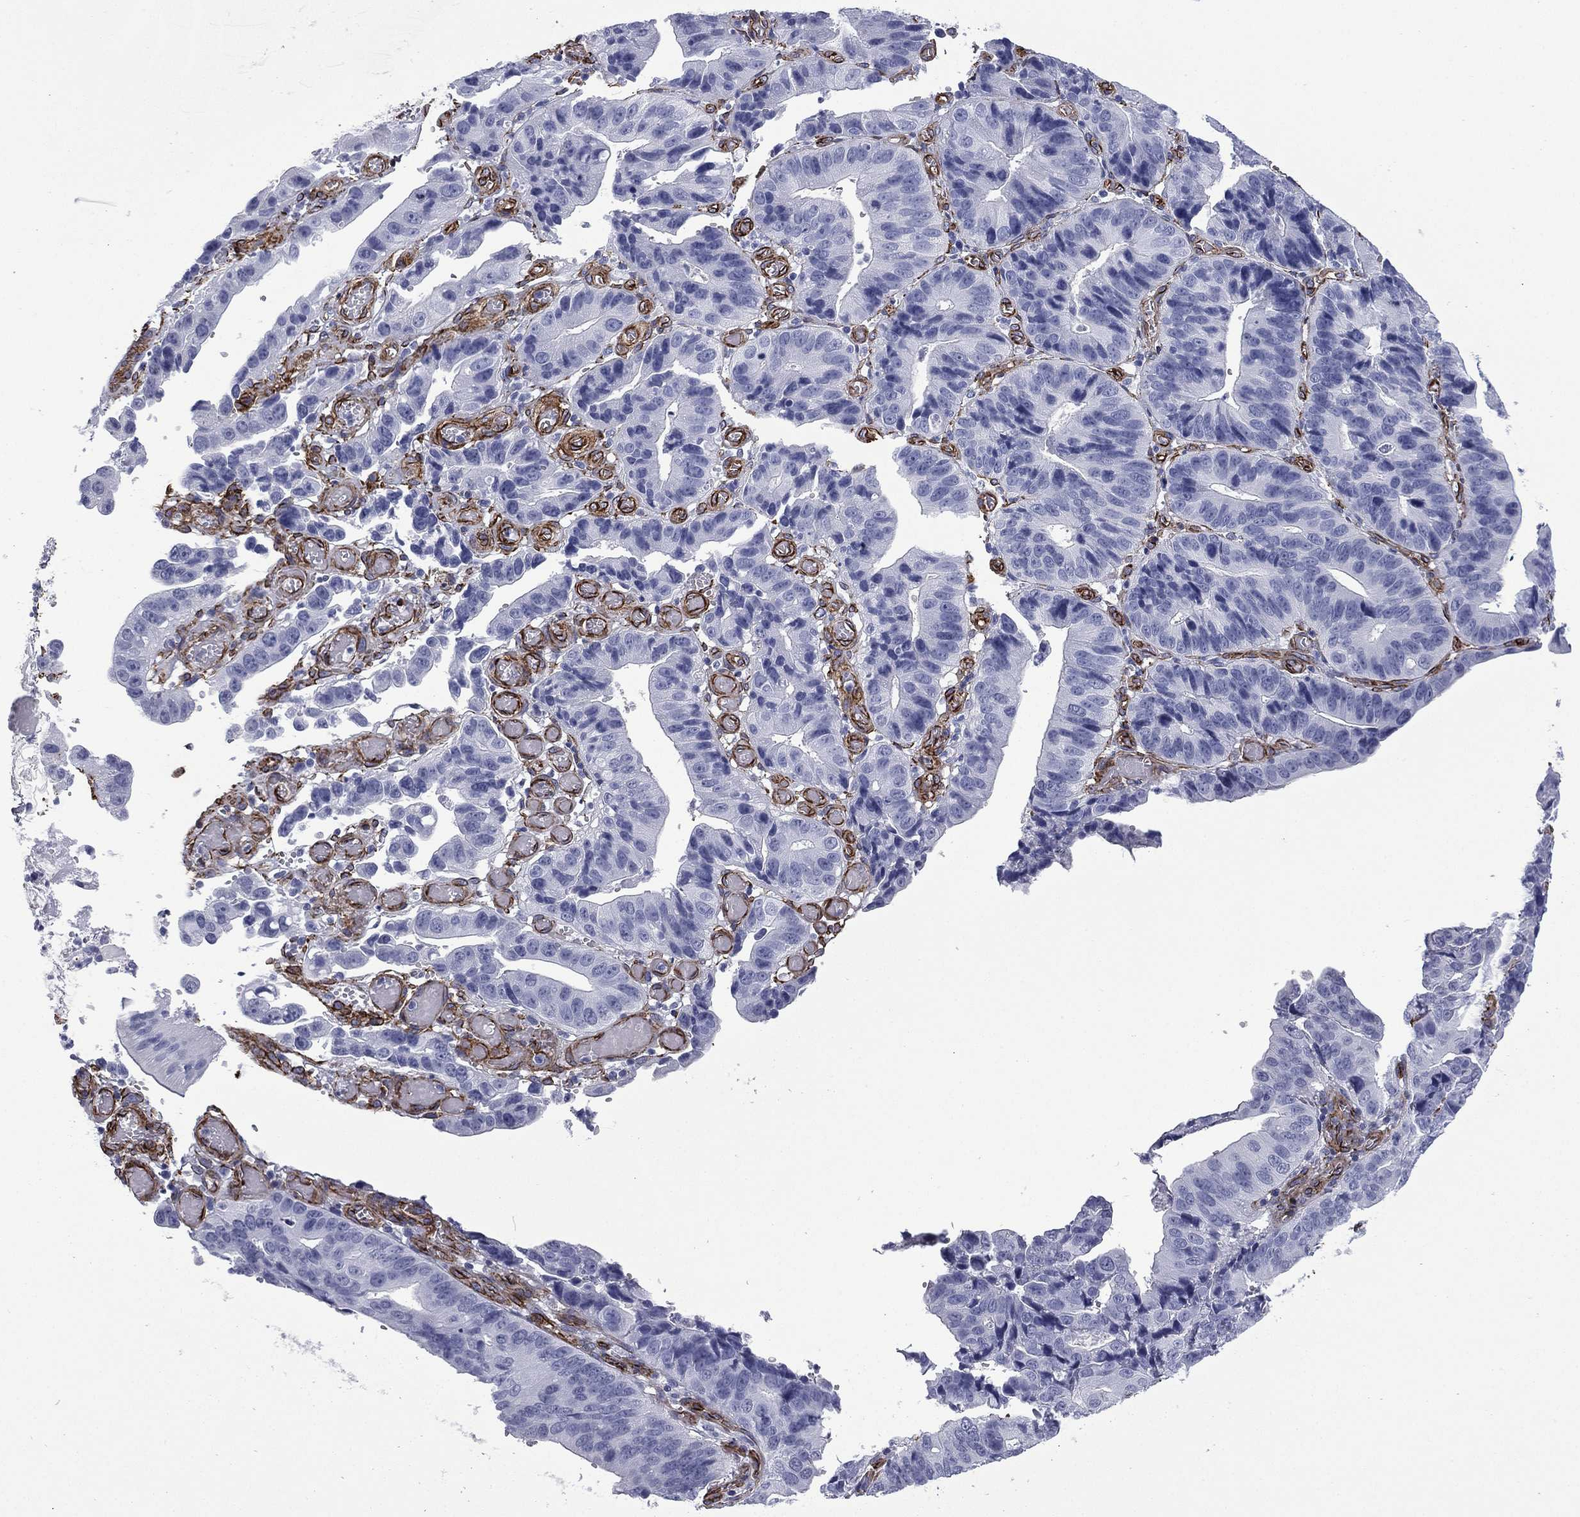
{"staining": {"intensity": "negative", "quantity": "none", "location": "none"}, "tissue": "stomach cancer", "cell_type": "Tumor cells", "image_type": "cancer", "snomed": [{"axis": "morphology", "description": "Adenocarcinoma, NOS"}, {"axis": "topography", "description": "Stomach"}], "caption": "The micrograph exhibits no significant staining in tumor cells of adenocarcinoma (stomach). (DAB immunohistochemistry with hematoxylin counter stain).", "gene": "CAVIN3", "patient": {"sex": "male", "age": 84}}